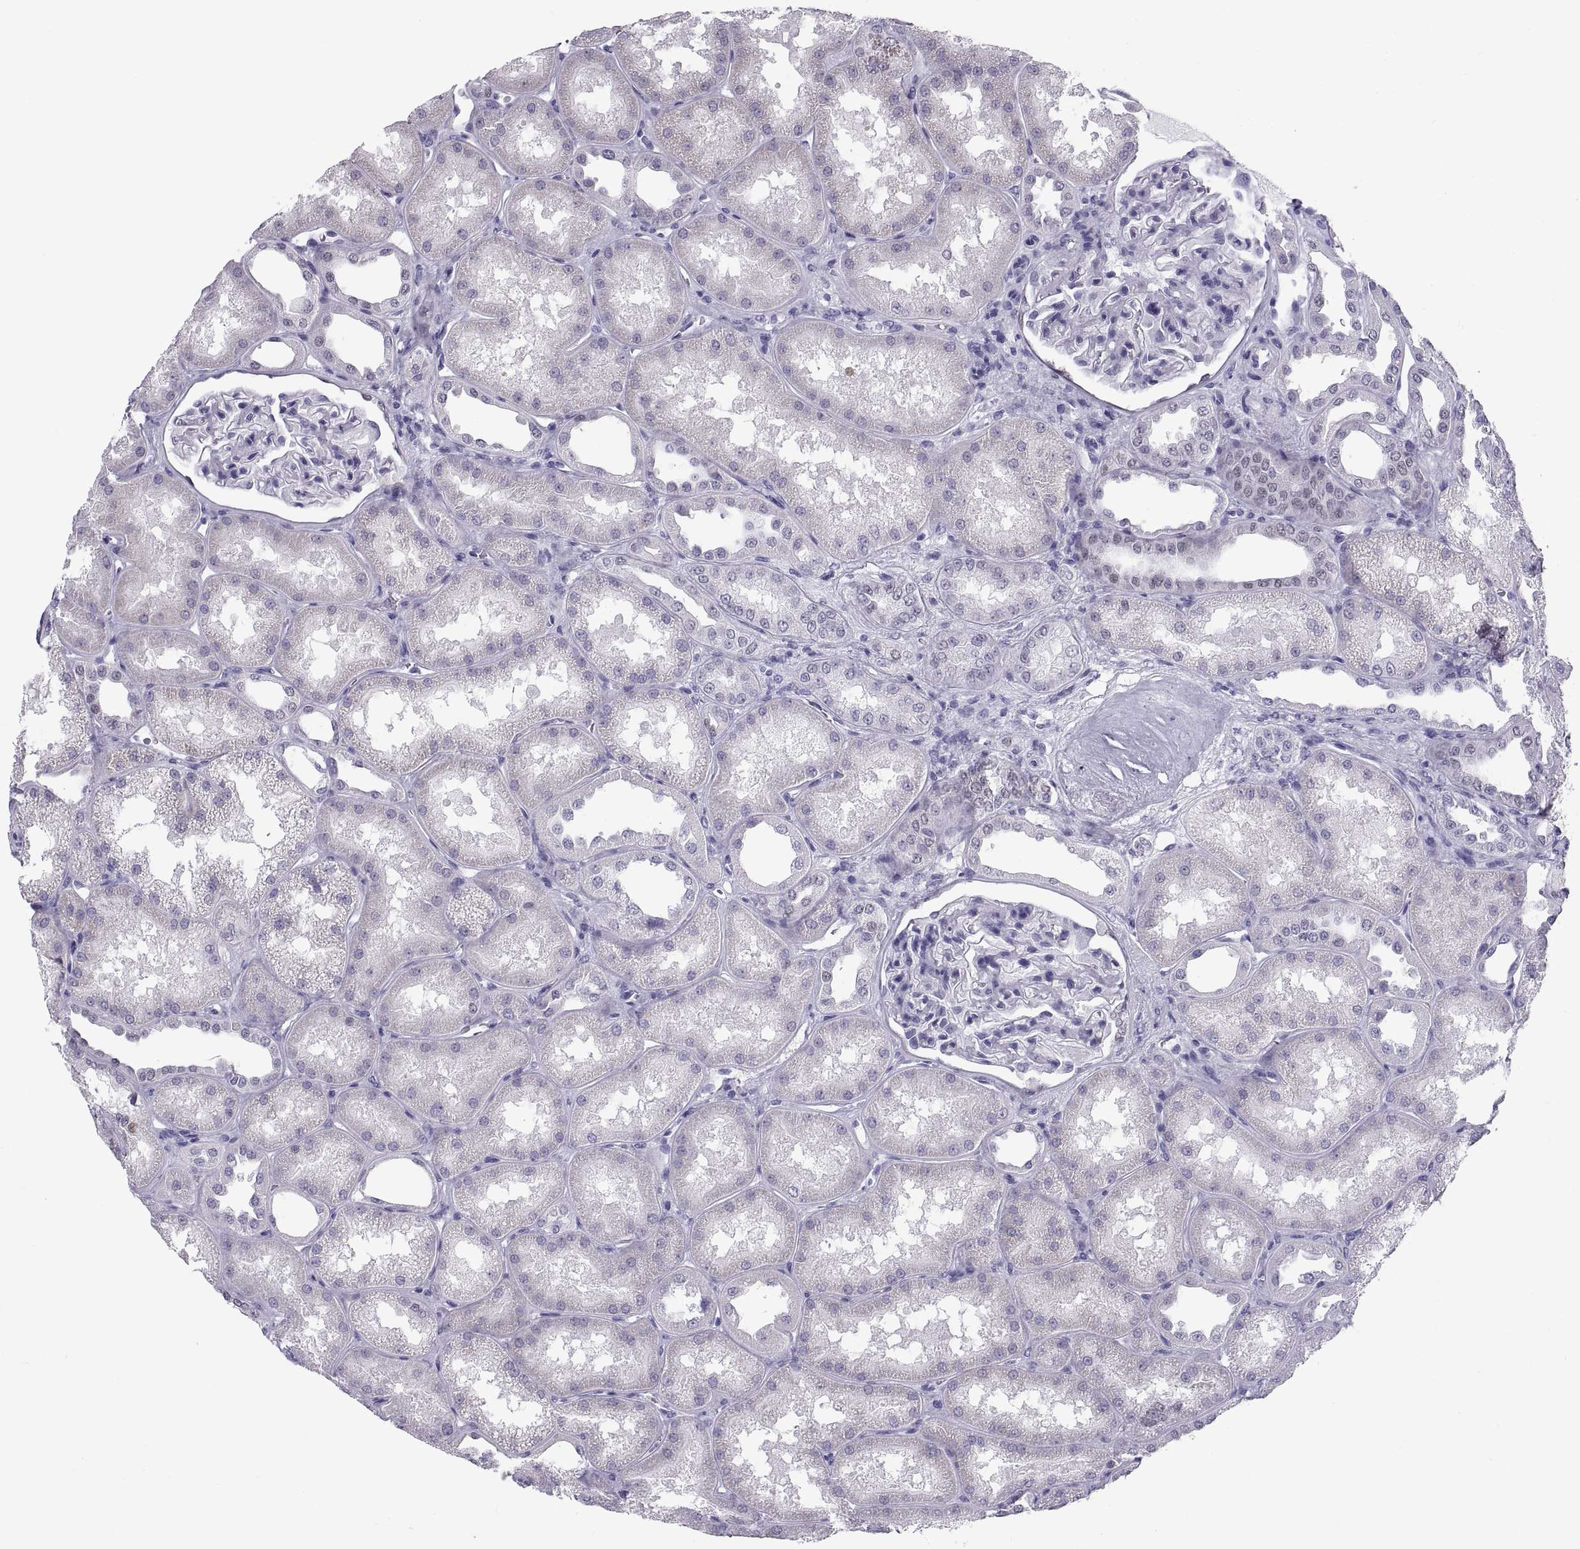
{"staining": {"intensity": "negative", "quantity": "none", "location": "none"}, "tissue": "kidney", "cell_type": "Cells in glomeruli", "image_type": "normal", "snomed": [{"axis": "morphology", "description": "Normal tissue, NOS"}, {"axis": "topography", "description": "Kidney"}], "caption": "Immunohistochemistry (IHC) histopathology image of benign kidney: human kidney stained with DAB demonstrates no significant protein positivity in cells in glomeruli. Nuclei are stained in blue.", "gene": "PAX2", "patient": {"sex": "male", "age": 61}}